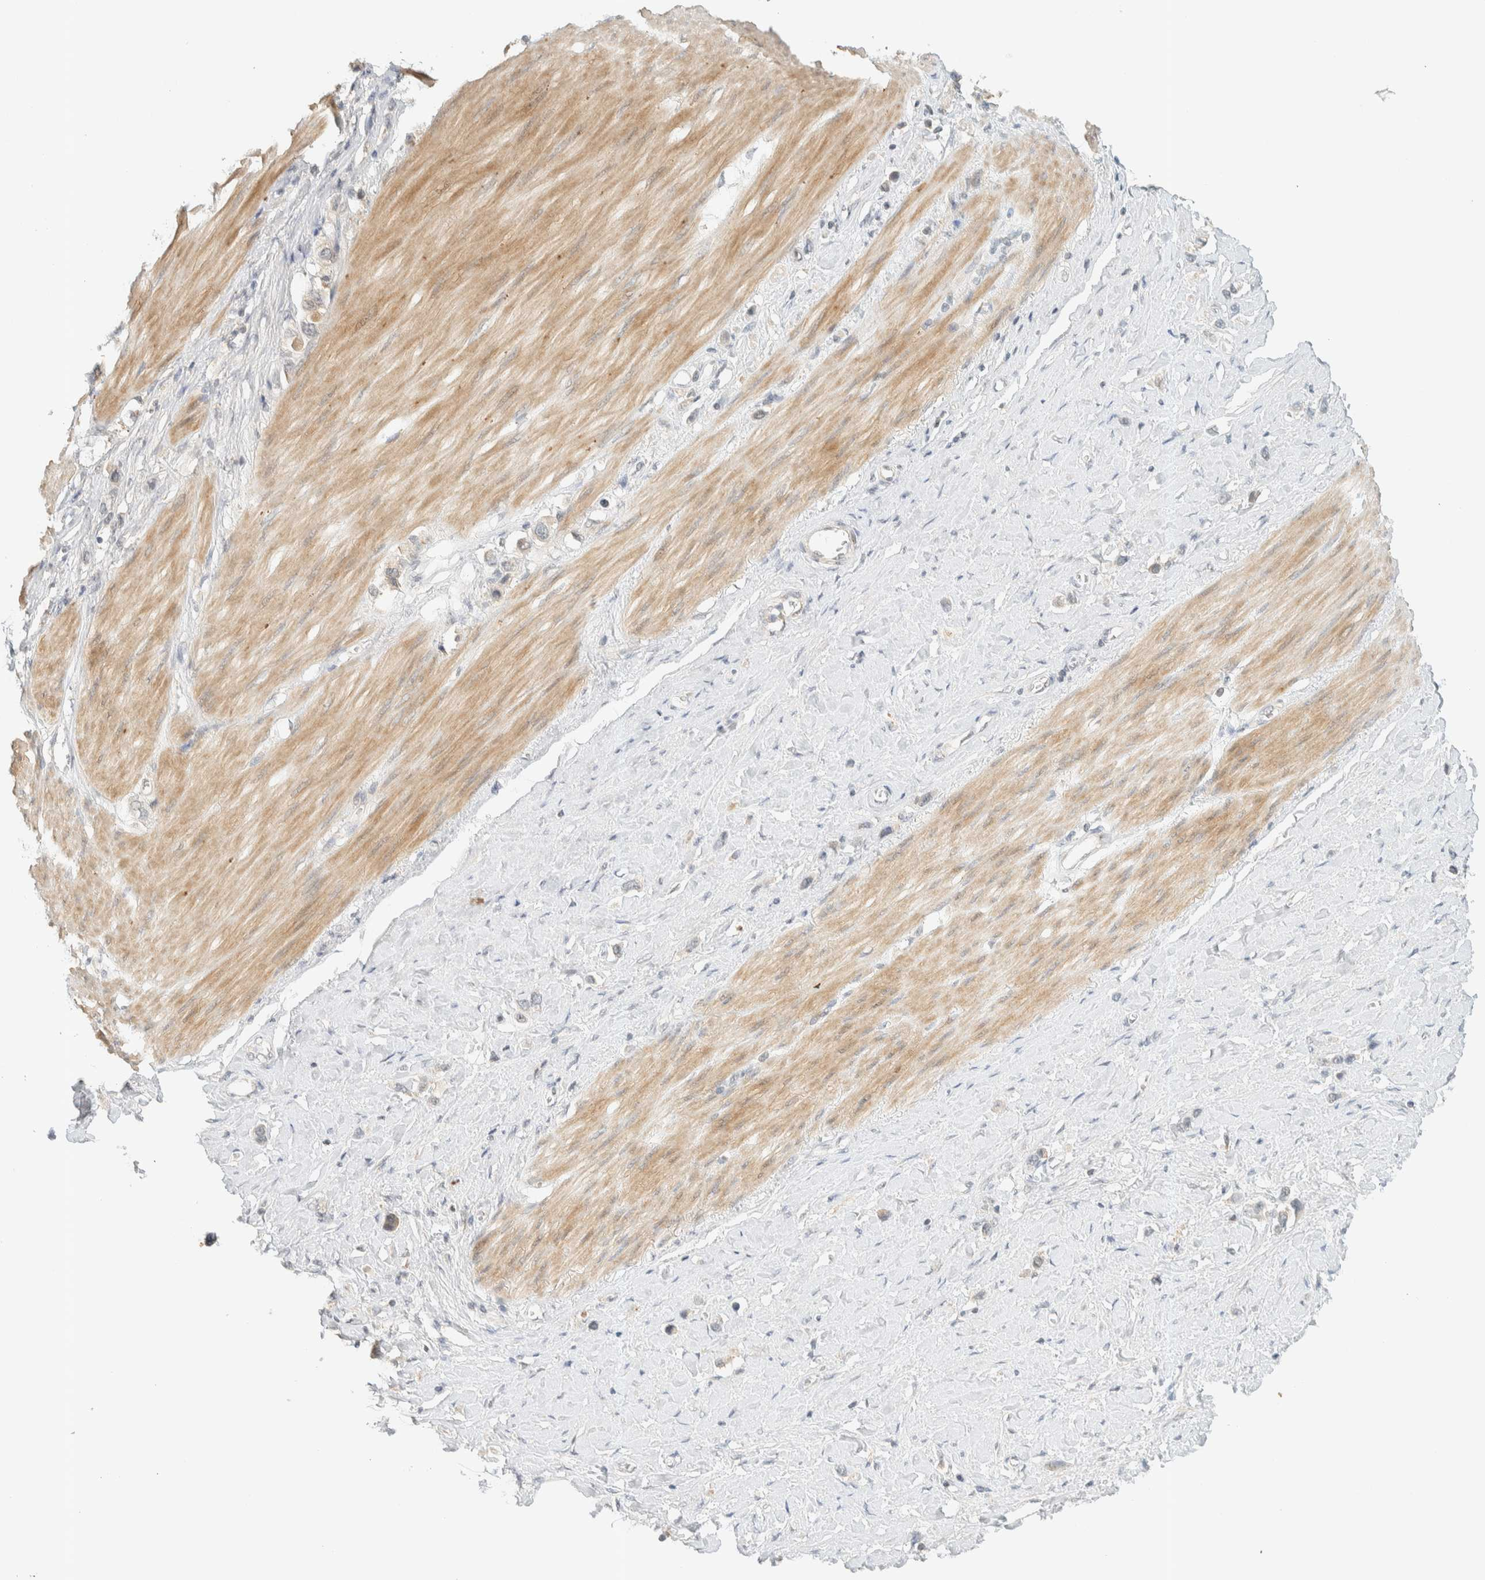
{"staining": {"intensity": "weak", "quantity": "<25%", "location": "cytoplasmic/membranous"}, "tissue": "stomach cancer", "cell_type": "Tumor cells", "image_type": "cancer", "snomed": [{"axis": "morphology", "description": "Adenocarcinoma, NOS"}, {"axis": "topography", "description": "Stomach"}], "caption": "This is an IHC photomicrograph of human adenocarcinoma (stomach). There is no expression in tumor cells.", "gene": "KIFAP3", "patient": {"sex": "female", "age": 65}}